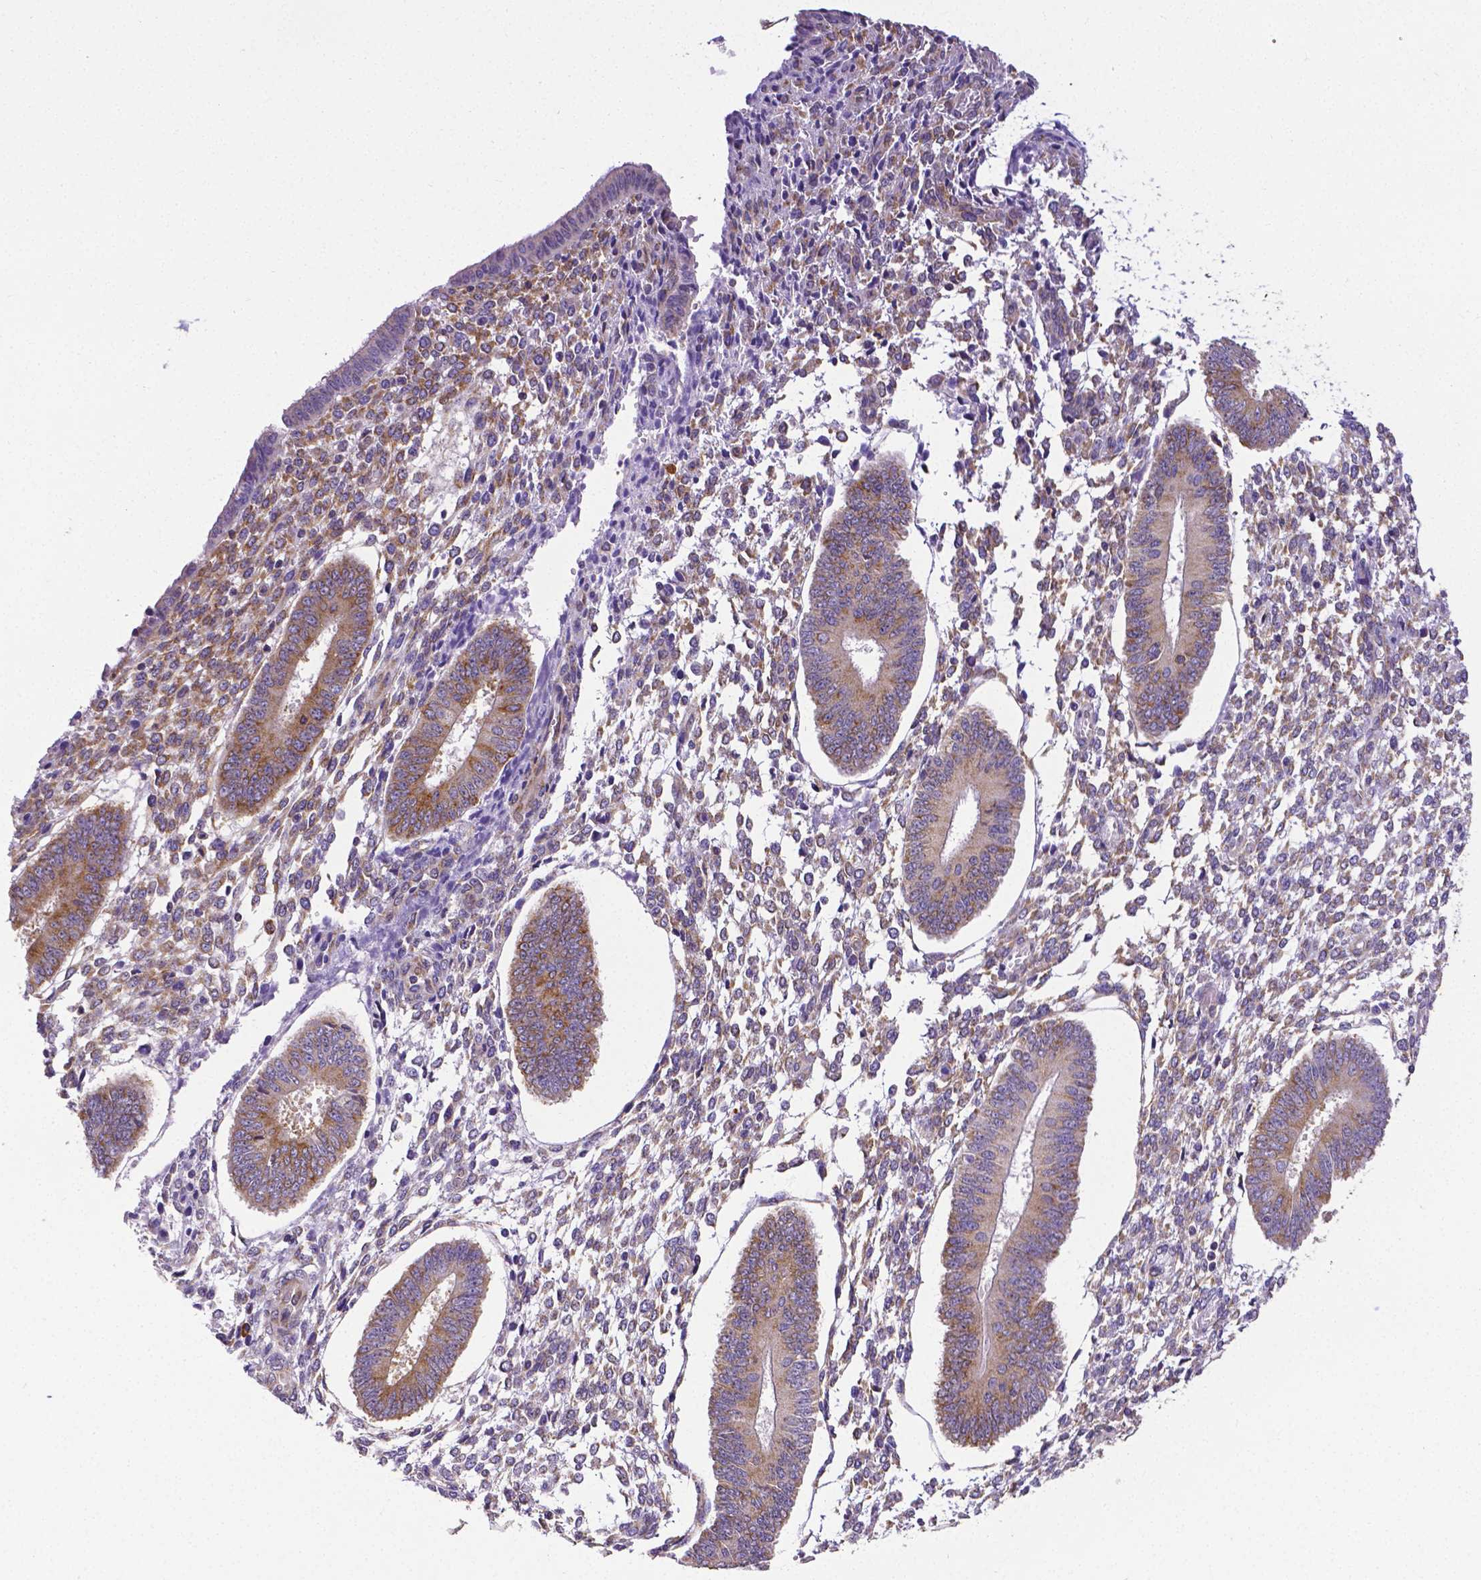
{"staining": {"intensity": "moderate", "quantity": "<25%", "location": "cytoplasmic/membranous"}, "tissue": "endometrium", "cell_type": "Cells in endometrial stroma", "image_type": "normal", "snomed": [{"axis": "morphology", "description": "Normal tissue, NOS"}, {"axis": "topography", "description": "Endometrium"}], "caption": "The image reveals staining of unremarkable endometrium, revealing moderate cytoplasmic/membranous protein positivity (brown color) within cells in endometrial stroma.", "gene": "MTDH", "patient": {"sex": "female", "age": 42}}